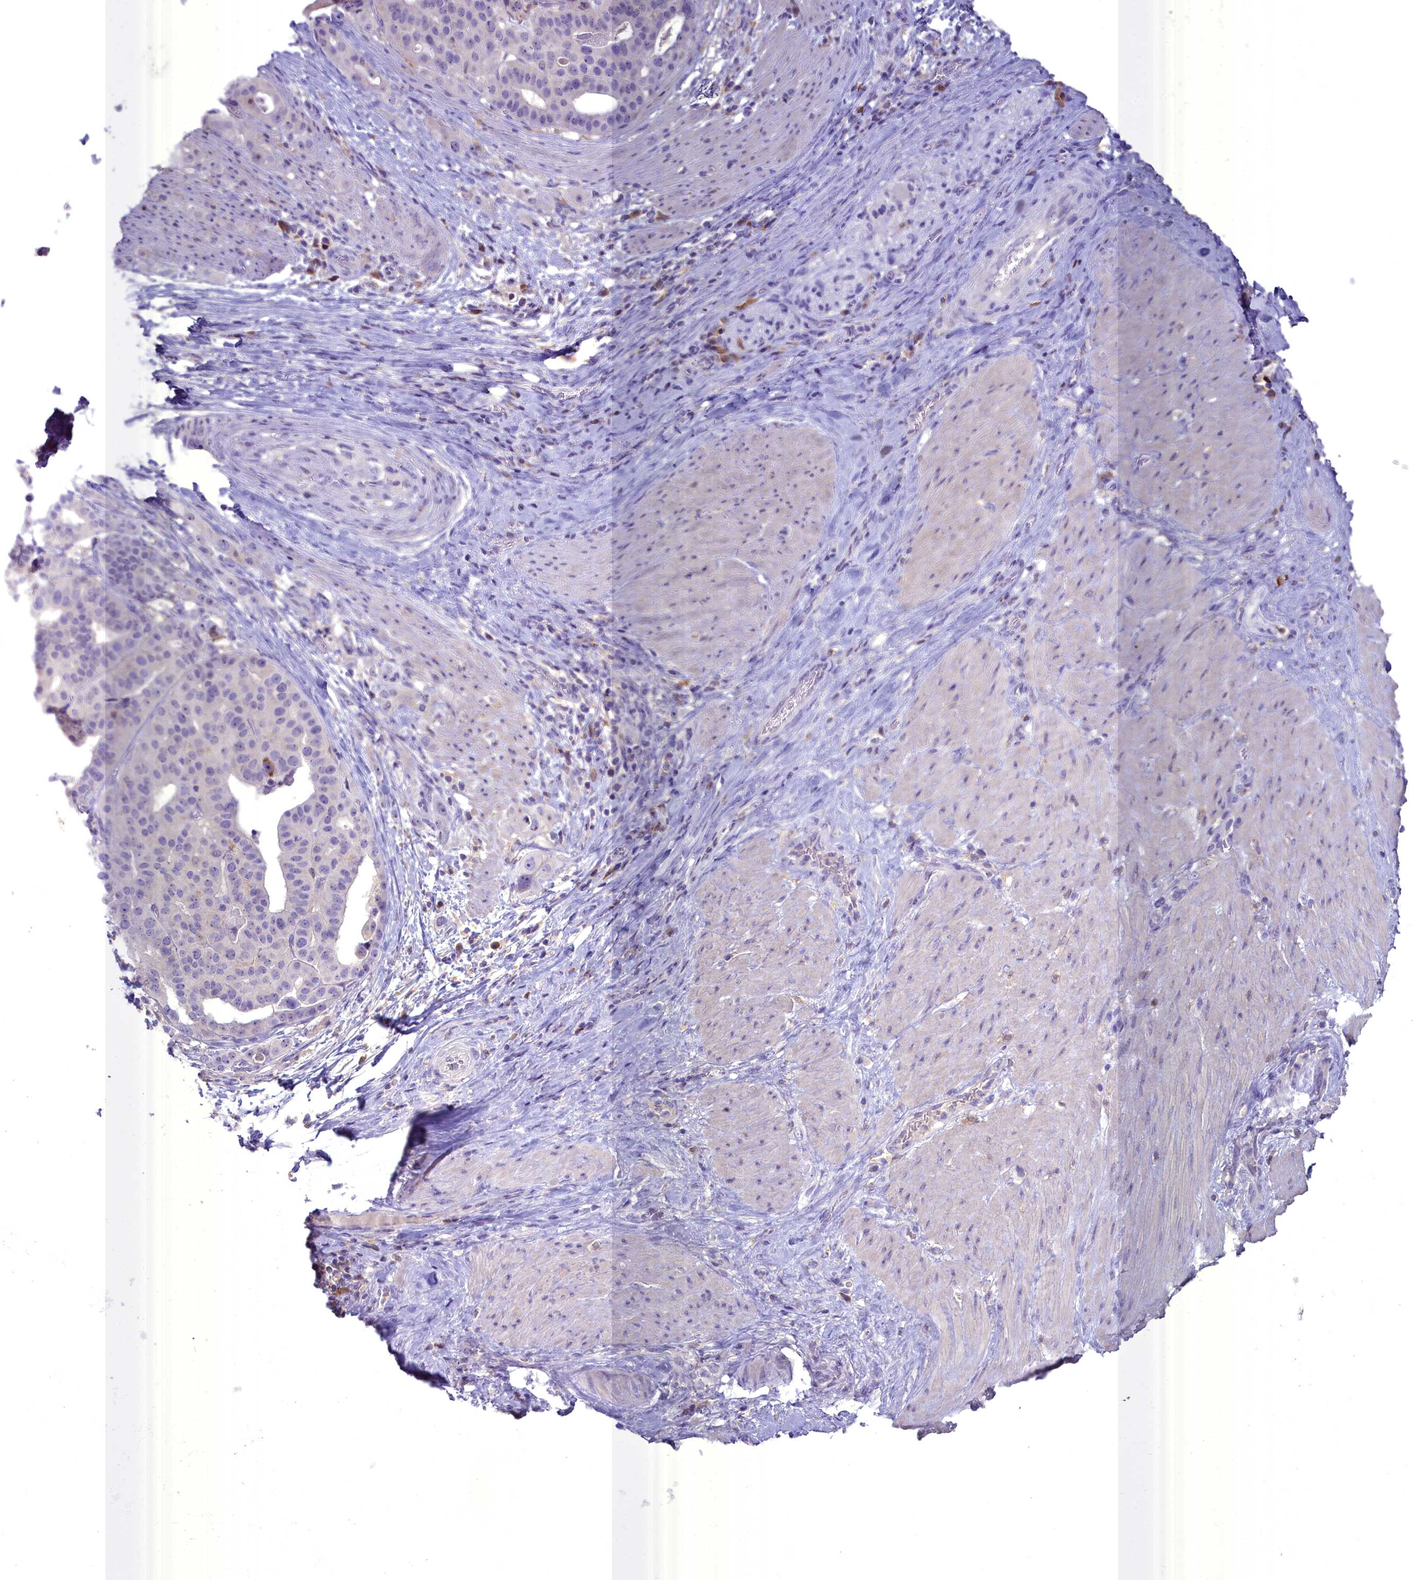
{"staining": {"intensity": "negative", "quantity": "none", "location": "none"}, "tissue": "stomach cancer", "cell_type": "Tumor cells", "image_type": "cancer", "snomed": [{"axis": "morphology", "description": "Adenocarcinoma, NOS"}, {"axis": "topography", "description": "Stomach"}], "caption": "Immunohistochemistry (IHC) micrograph of human adenocarcinoma (stomach) stained for a protein (brown), which shows no staining in tumor cells. (Brightfield microscopy of DAB (3,3'-diaminobenzidine) immunohistochemistry at high magnification).", "gene": "BLNK", "patient": {"sex": "male", "age": 48}}